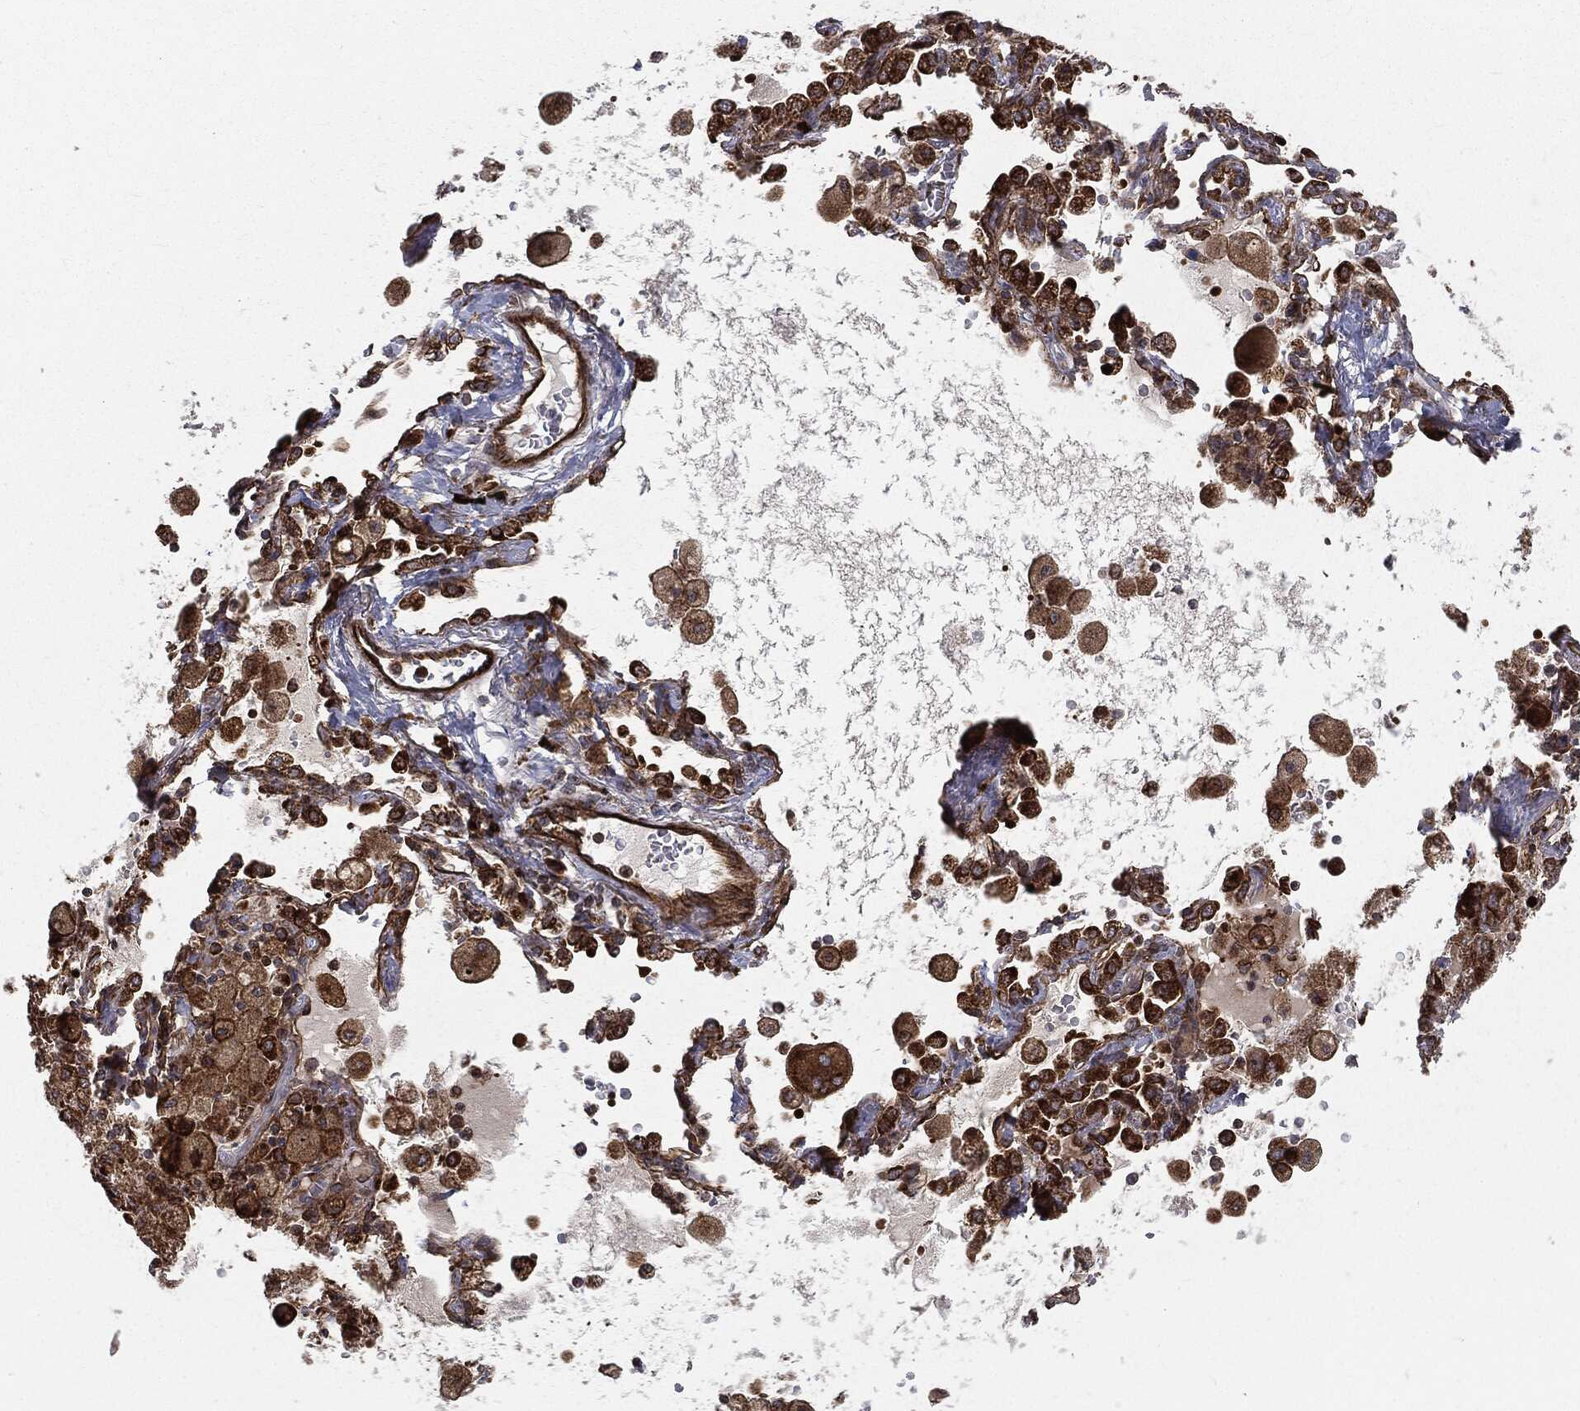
{"staining": {"intensity": "moderate", "quantity": ">75%", "location": "cytoplasmic/membranous"}, "tissue": "lung cancer", "cell_type": "Tumor cells", "image_type": "cancer", "snomed": [{"axis": "morphology", "description": "Adenocarcinoma, NOS"}, {"axis": "topography", "description": "Lung"}], "caption": "Adenocarcinoma (lung) stained for a protein reveals moderate cytoplasmic/membranous positivity in tumor cells.", "gene": "CYLD", "patient": {"sex": "female", "age": 61}}